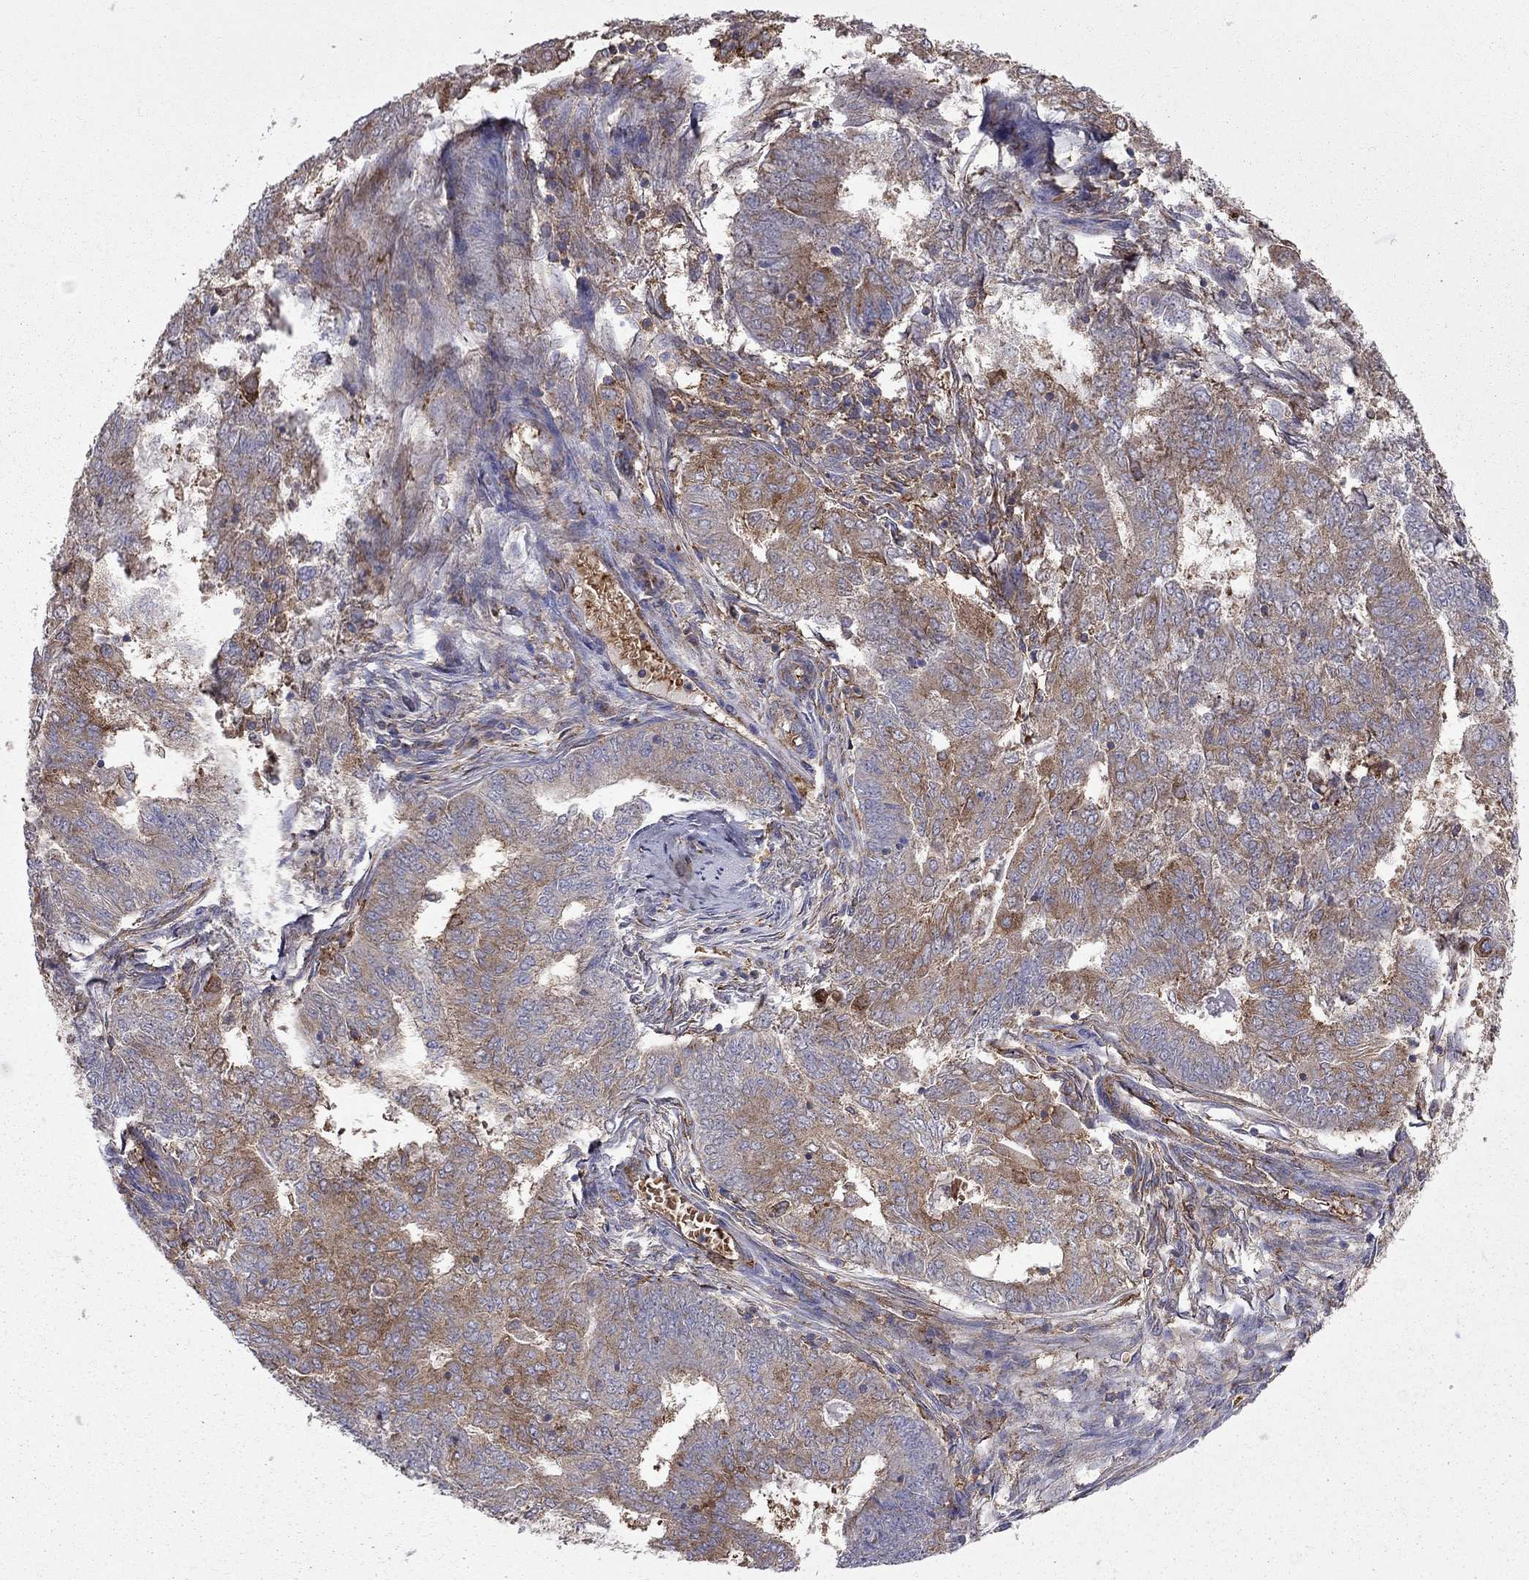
{"staining": {"intensity": "moderate", "quantity": ">75%", "location": "cytoplasmic/membranous"}, "tissue": "endometrial cancer", "cell_type": "Tumor cells", "image_type": "cancer", "snomed": [{"axis": "morphology", "description": "Adenocarcinoma, NOS"}, {"axis": "topography", "description": "Endometrium"}], "caption": "Immunohistochemical staining of adenocarcinoma (endometrial) demonstrates medium levels of moderate cytoplasmic/membranous protein expression in approximately >75% of tumor cells. (brown staining indicates protein expression, while blue staining denotes nuclei).", "gene": "EIF4E3", "patient": {"sex": "female", "age": 62}}